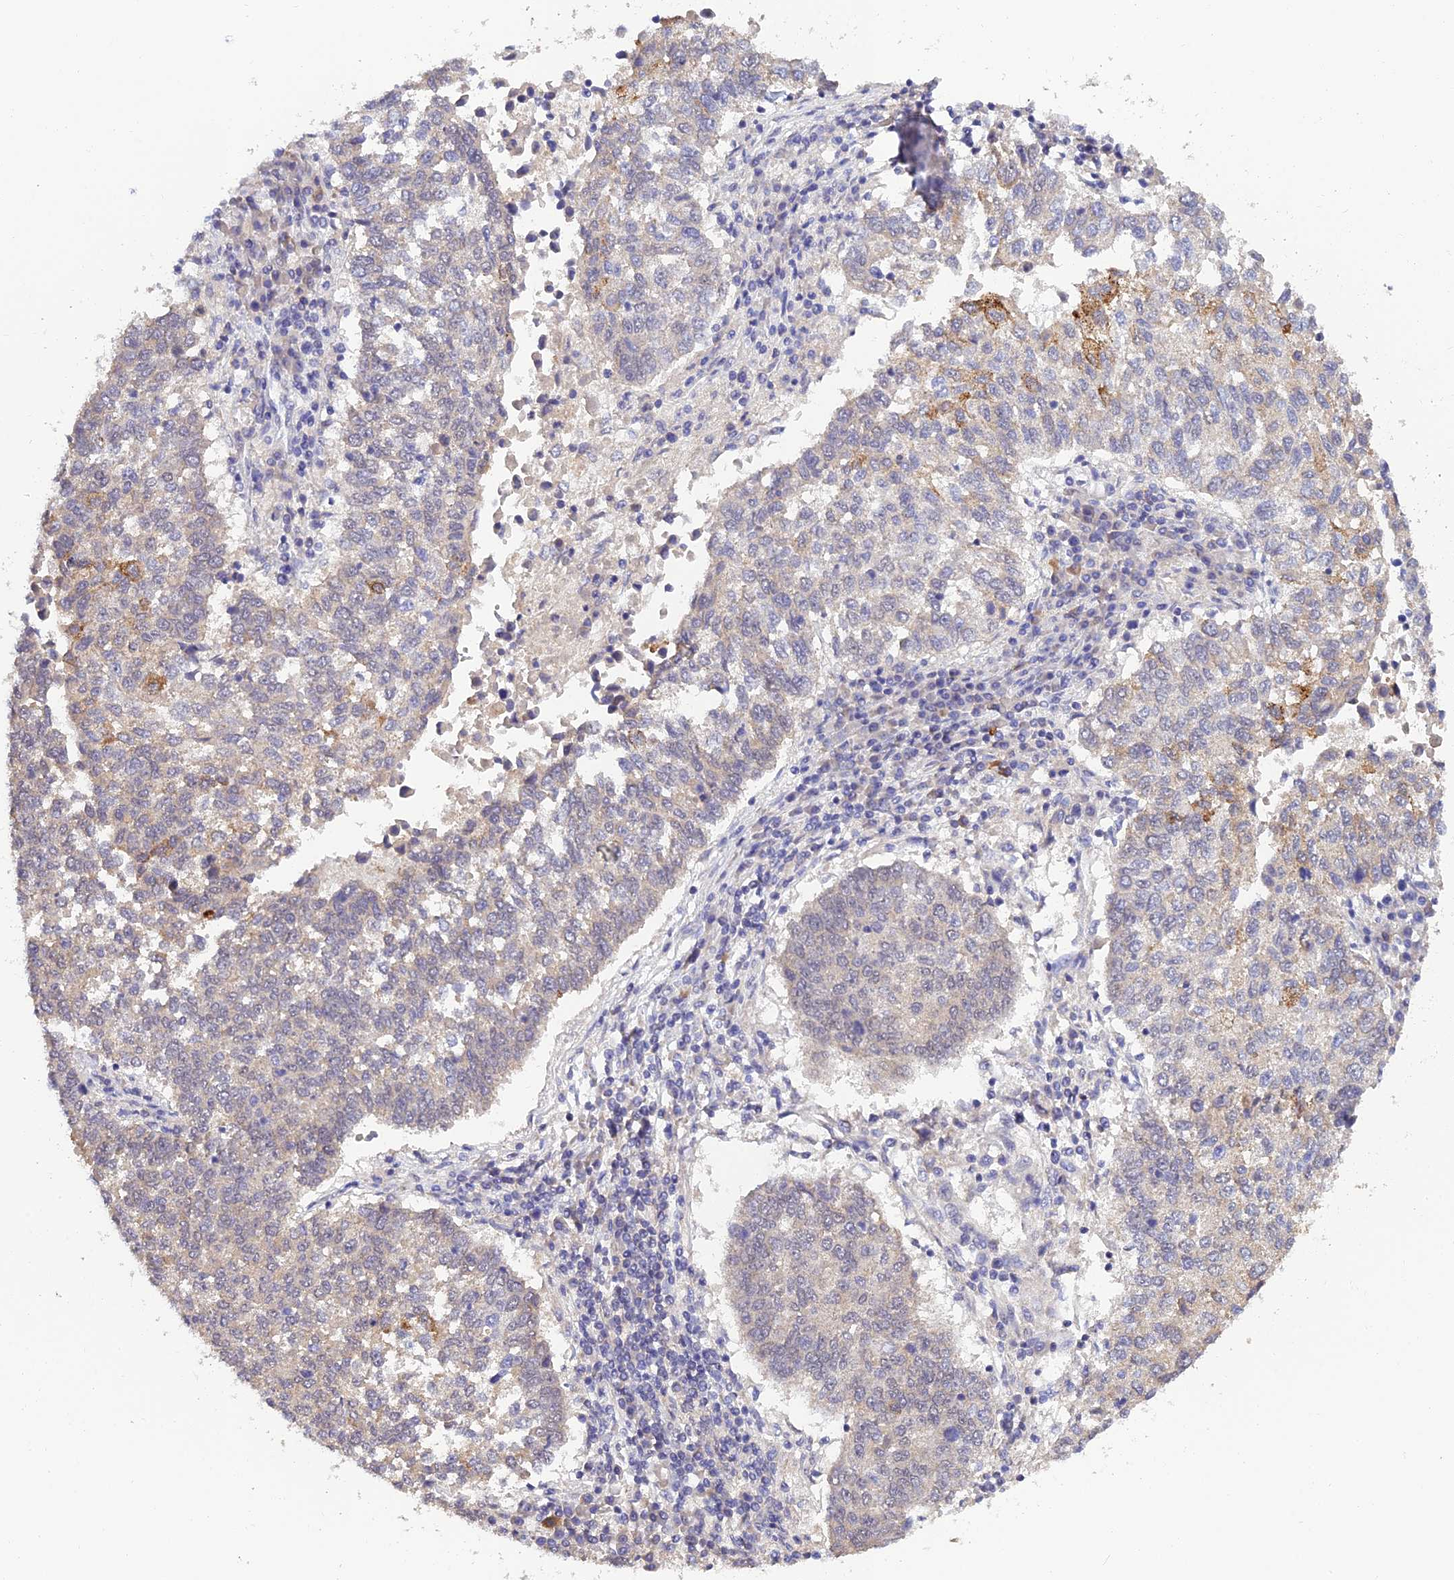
{"staining": {"intensity": "moderate", "quantity": "<25%", "location": "cytoplasmic/membranous"}, "tissue": "lung cancer", "cell_type": "Tumor cells", "image_type": "cancer", "snomed": [{"axis": "morphology", "description": "Squamous cell carcinoma, NOS"}, {"axis": "topography", "description": "Lung"}], "caption": "The micrograph reveals immunohistochemical staining of squamous cell carcinoma (lung). There is moderate cytoplasmic/membranous positivity is present in approximately <25% of tumor cells.", "gene": "HOXB1", "patient": {"sex": "male", "age": 73}}